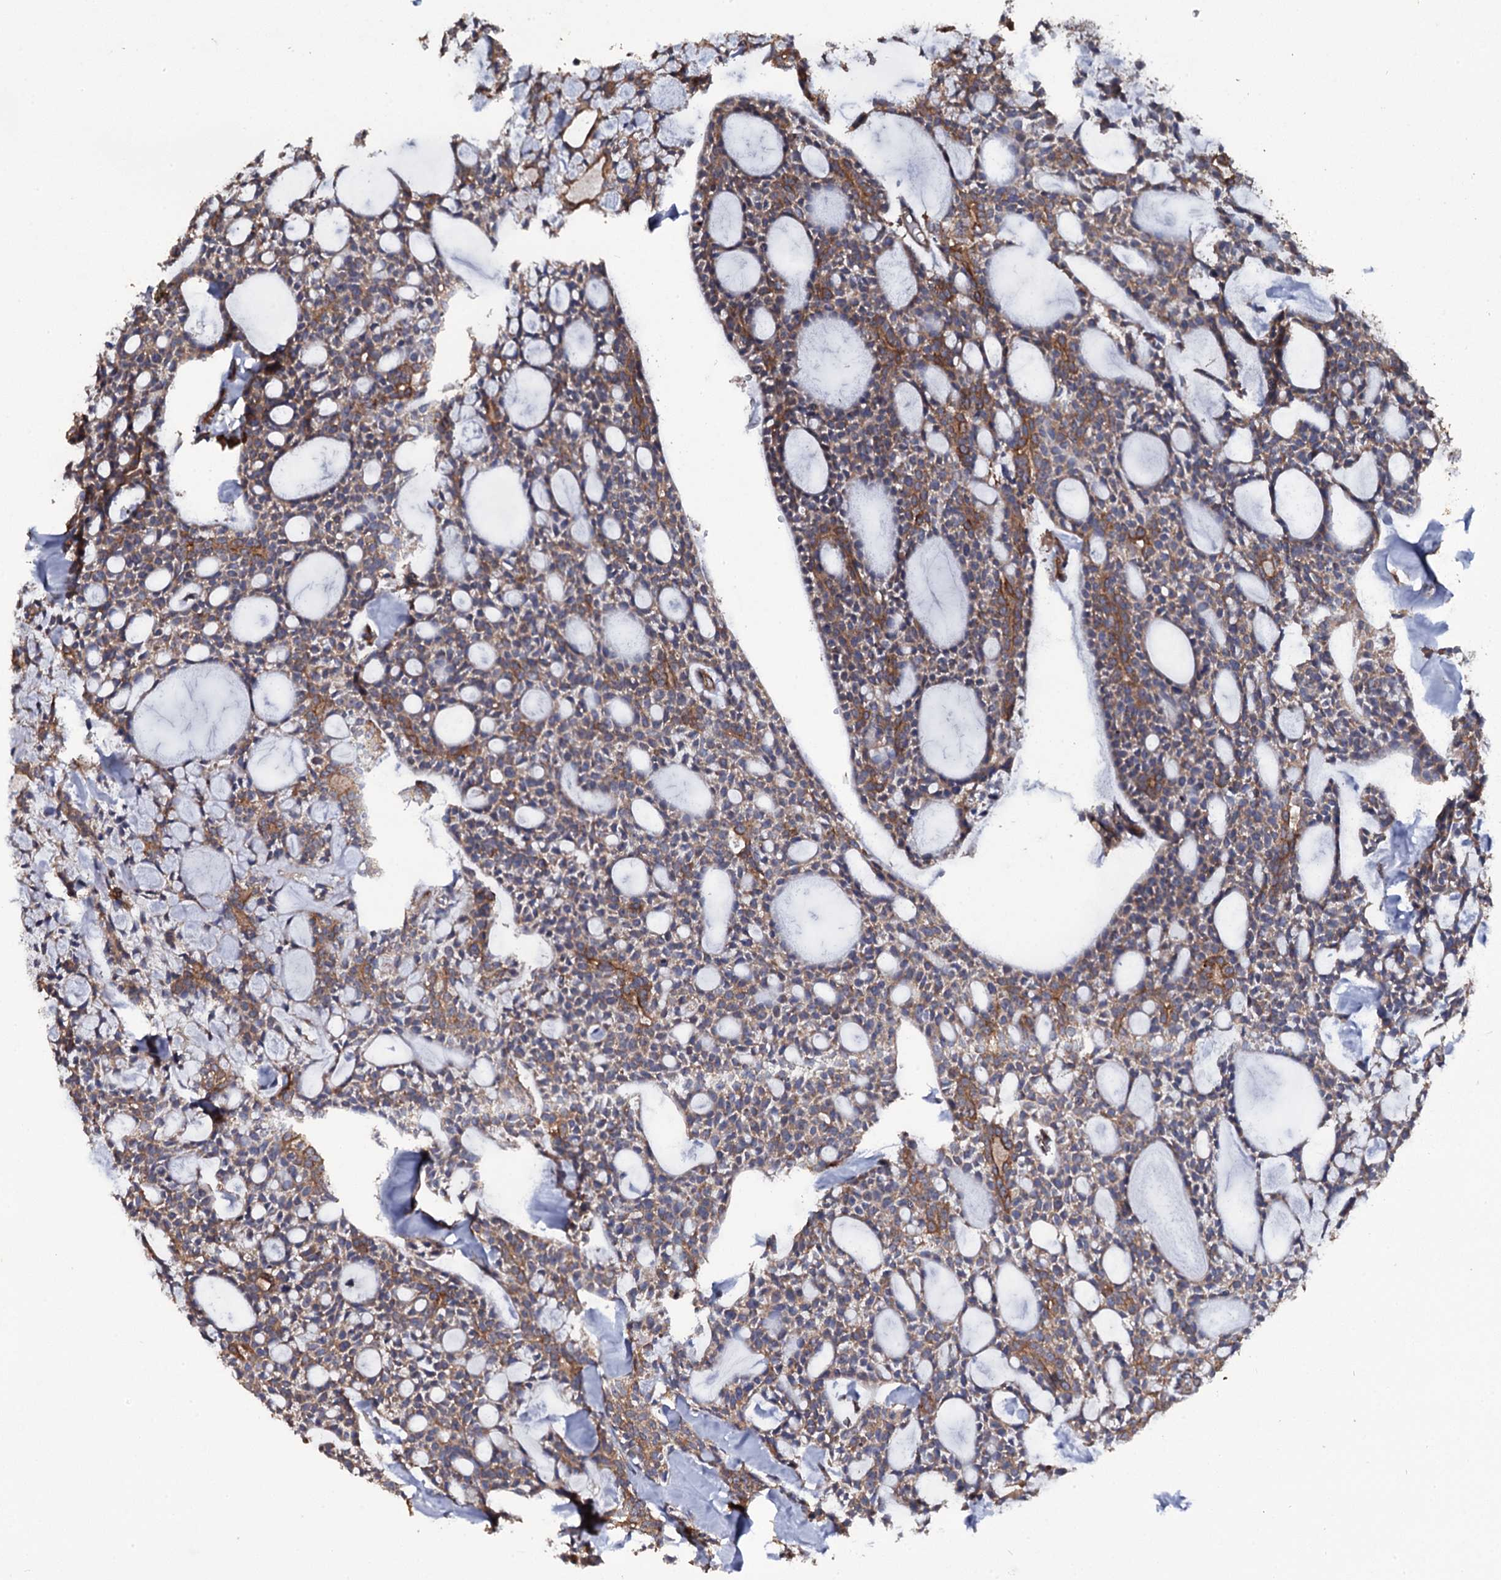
{"staining": {"intensity": "moderate", "quantity": "25%-75%", "location": "cytoplasmic/membranous"}, "tissue": "head and neck cancer", "cell_type": "Tumor cells", "image_type": "cancer", "snomed": [{"axis": "morphology", "description": "Adenocarcinoma, NOS"}, {"axis": "topography", "description": "Salivary gland"}, {"axis": "topography", "description": "Head-Neck"}], "caption": "Head and neck adenocarcinoma stained with a brown dye demonstrates moderate cytoplasmic/membranous positive expression in approximately 25%-75% of tumor cells.", "gene": "TTC23", "patient": {"sex": "male", "age": 55}}